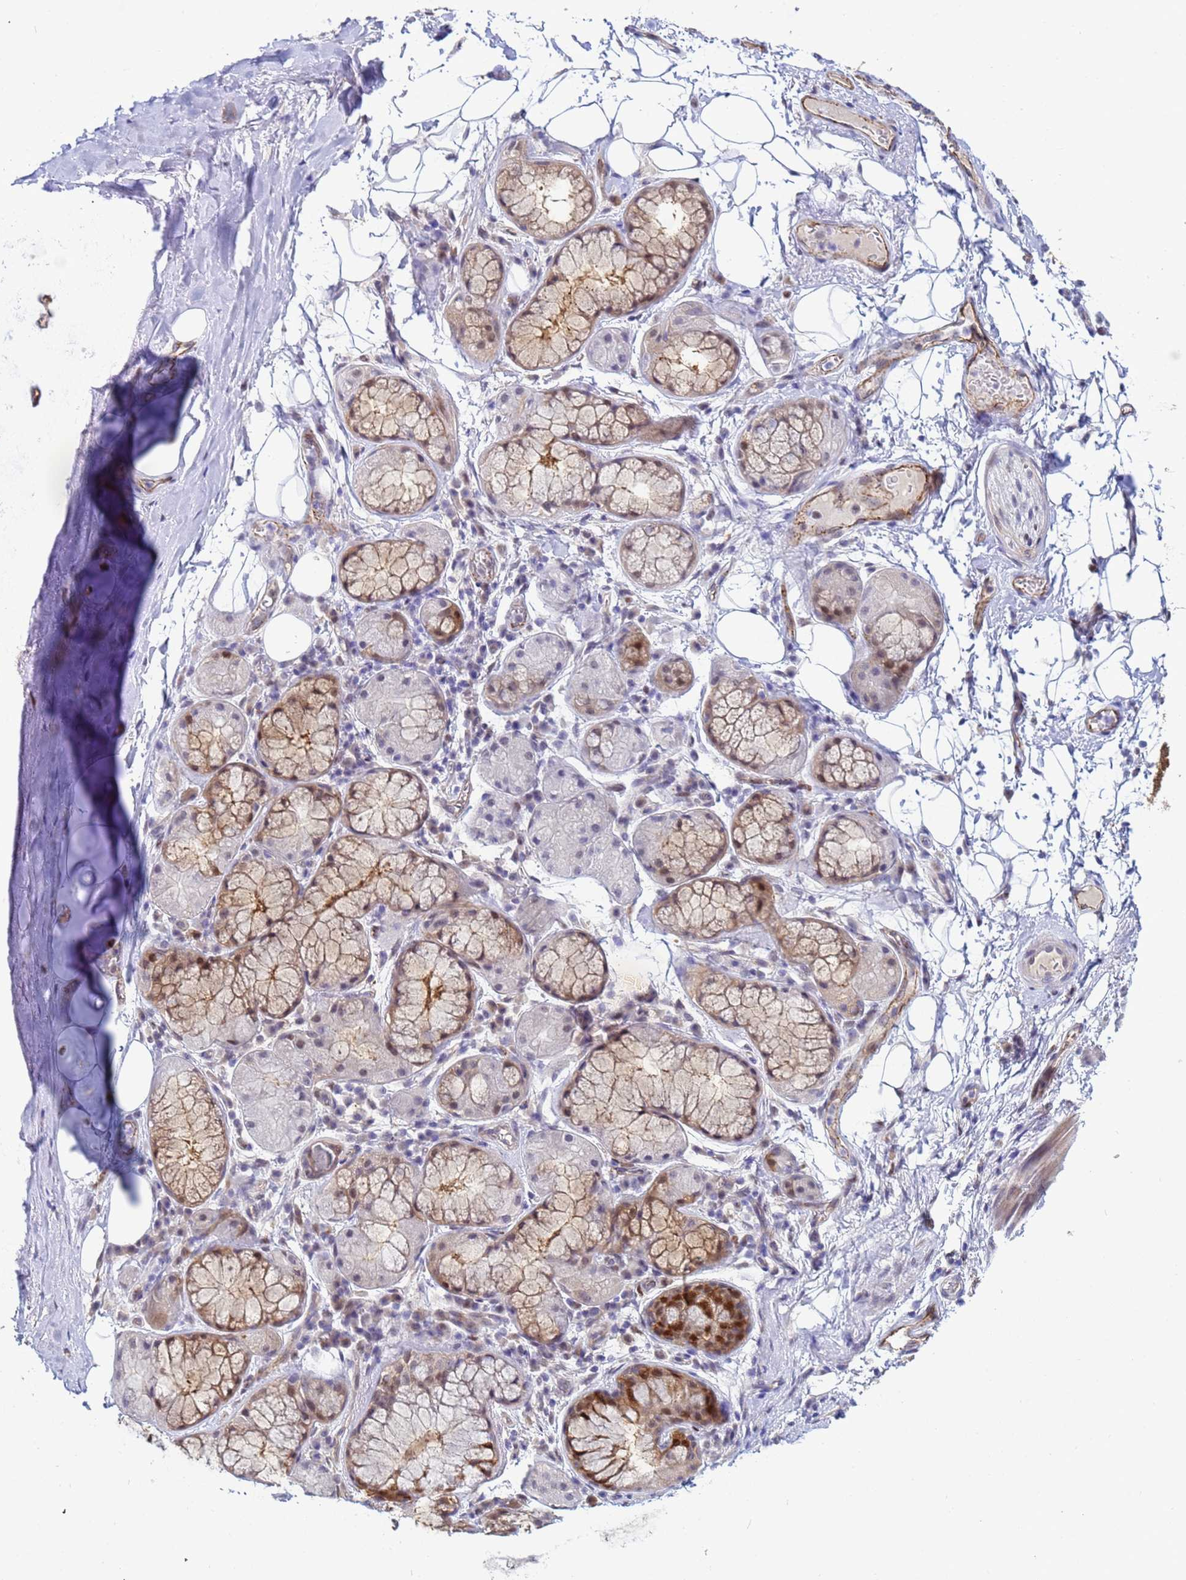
{"staining": {"intensity": "negative", "quantity": "none", "location": "none"}, "tissue": "adipose tissue", "cell_type": "Adipocytes", "image_type": "normal", "snomed": [{"axis": "morphology", "description": "Normal tissue, NOS"}, {"axis": "topography", "description": "Lymph node"}, {"axis": "topography", "description": "Cartilage tissue"}, {"axis": "topography", "description": "Bronchus"}], "caption": "Adipocytes are negative for protein expression in benign human adipose tissue. (Immunohistochemistry, brightfield microscopy, high magnification).", "gene": "SLC25A37", "patient": {"sex": "male", "age": 63}}